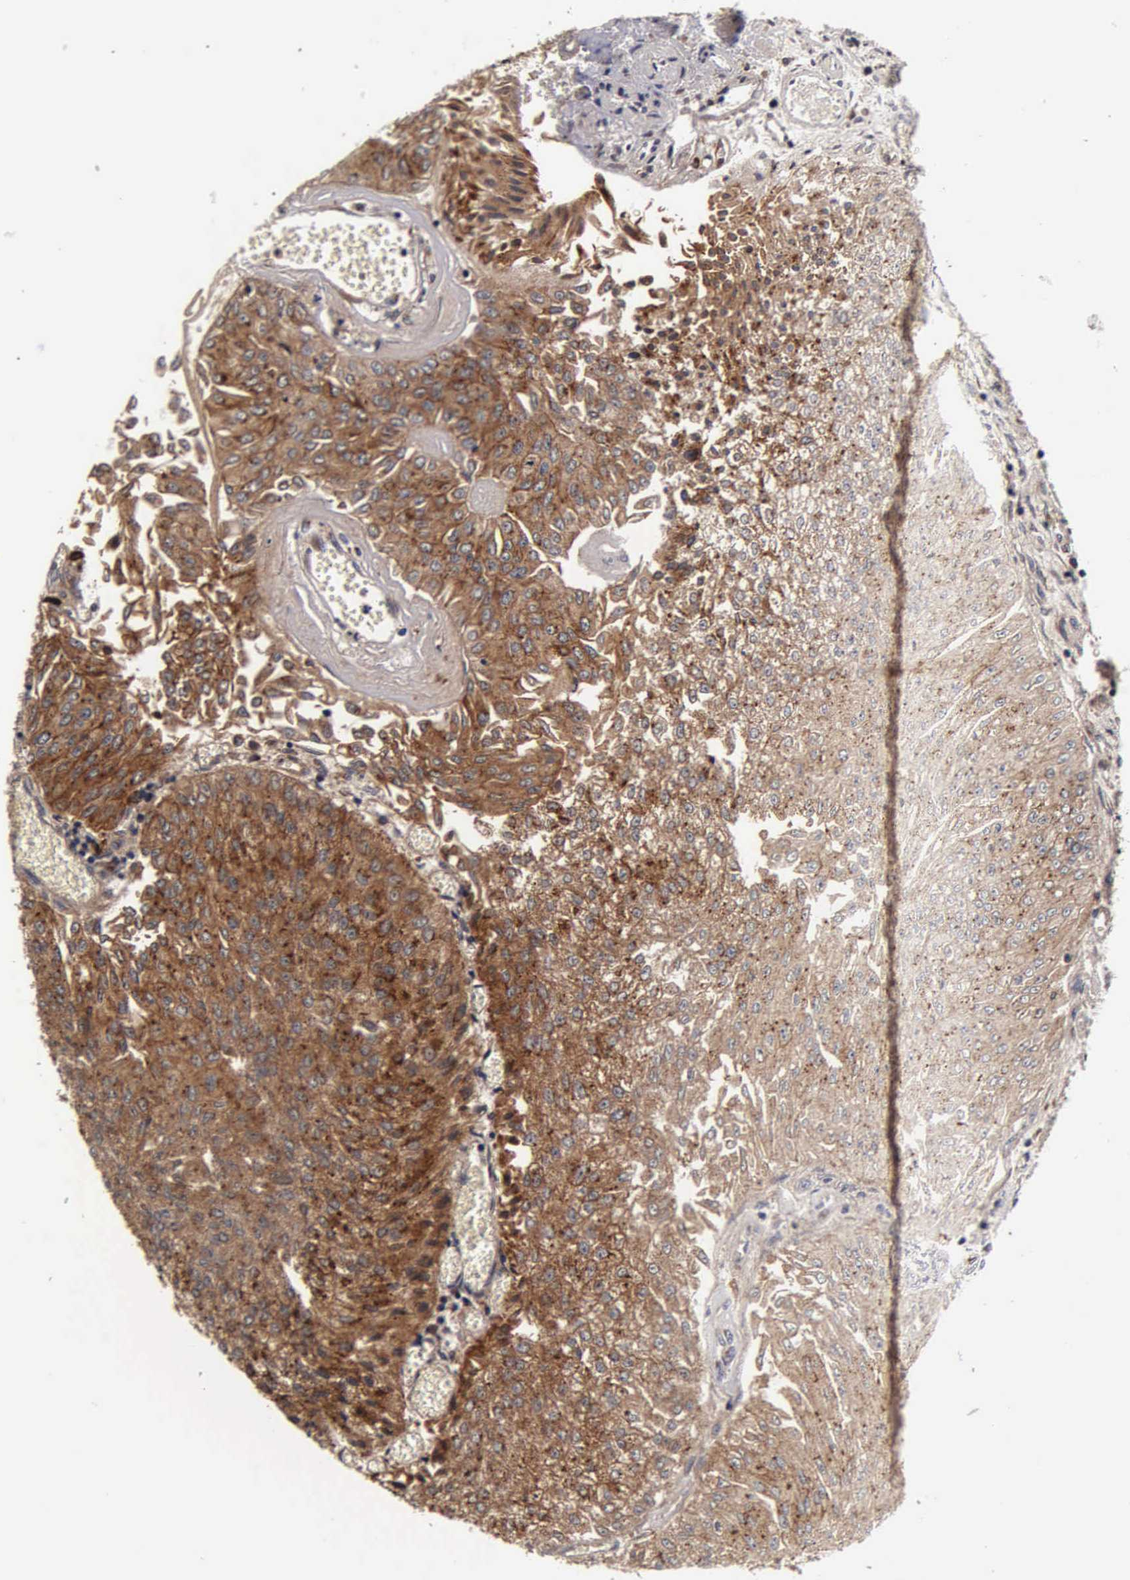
{"staining": {"intensity": "strong", "quantity": ">75%", "location": "cytoplasmic/membranous"}, "tissue": "urothelial cancer", "cell_type": "Tumor cells", "image_type": "cancer", "snomed": [{"axis": "morphology", "description": "Urothelial carcinoma, Low grade"}, {"axis": "topography", "description": "Urinary bladder"}], "caption": "Immunohistochemistry of human low-grade urothelial carcinoma displays high levels of strong cytoplasmic/membranous expression in about >75% of tumor cells.", "gene": "CST3", "patient": {"sex": "male", "age": 86}}